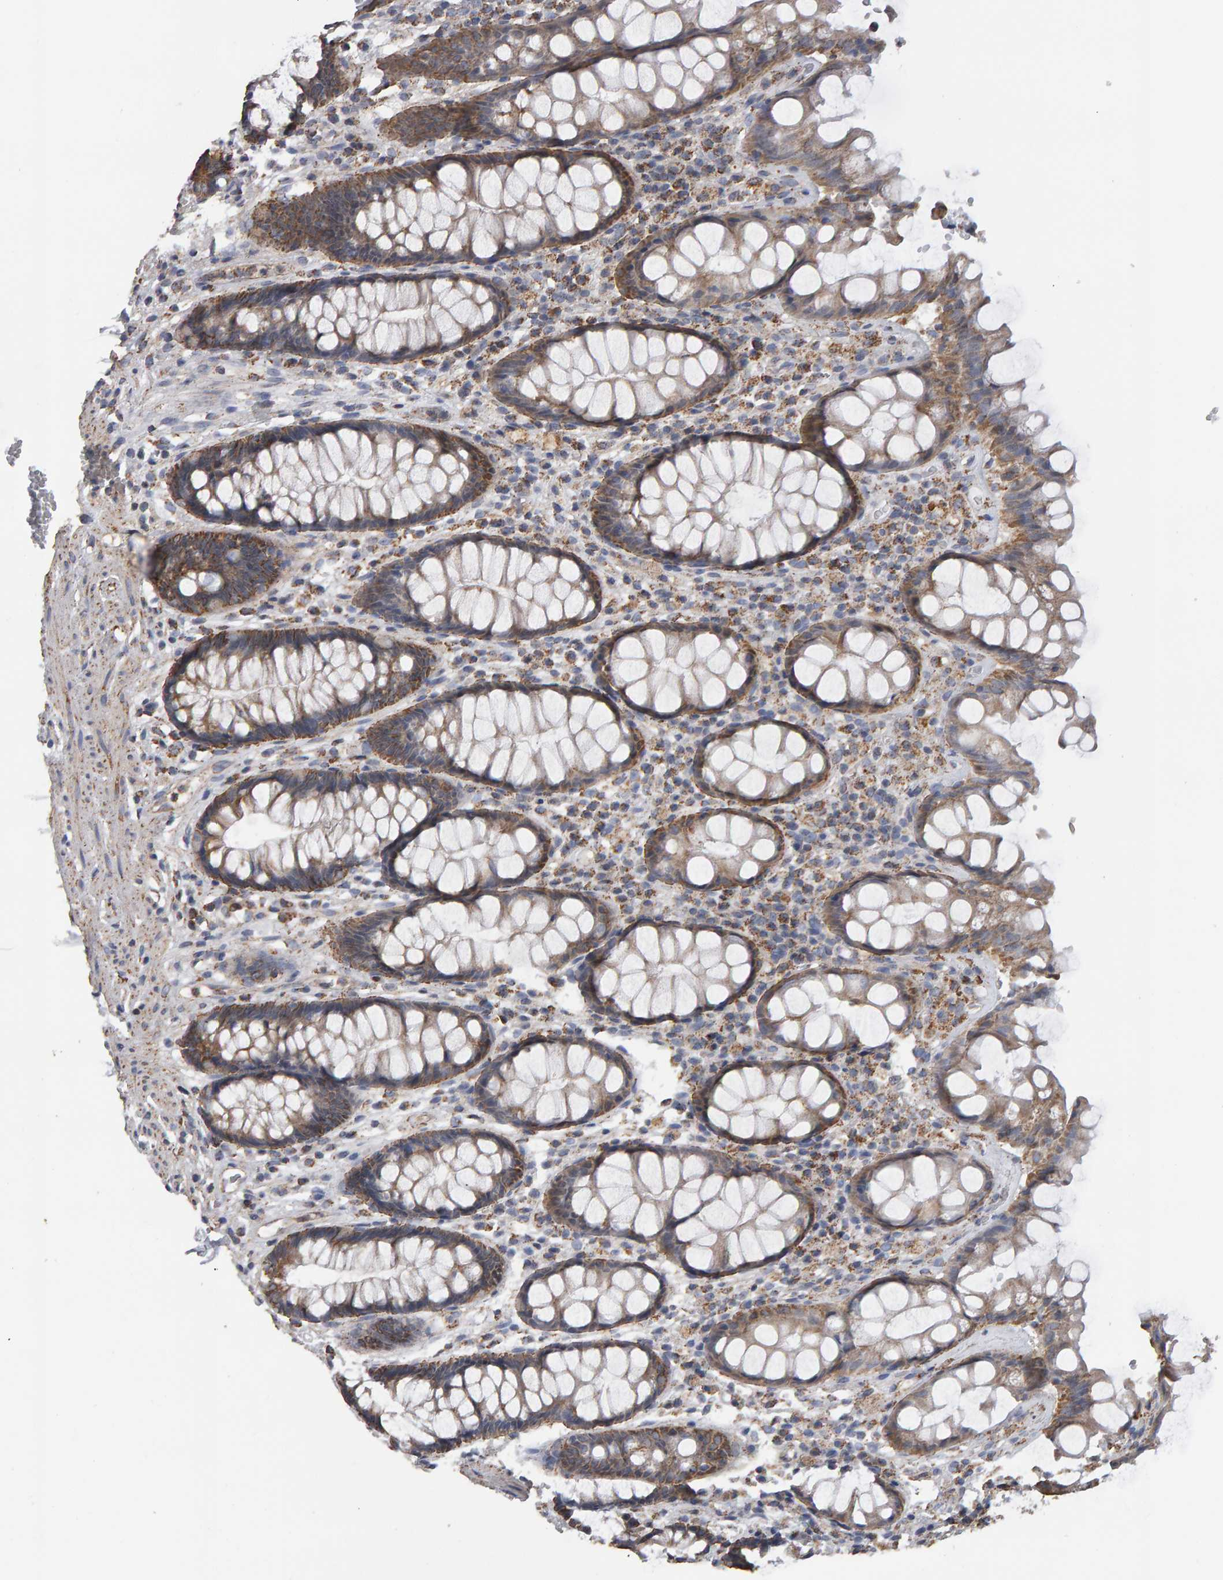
{"staining": {"intensity": "moderate", "quantity": ">75%", "location": "cytoplasmic/membranous"}, "tissue": "rectum", "cell_type": "Glandular cells", "image_type": "normal", "snomed": [{"axis": "morphology", "description": "Normal tissue, NOS"}, {"axis": "topography", "description": "Rectum"}], "caption": "DAB (3,3'-diaminobenzidine) immunohistochemical staining of unremarkable human rectum demonstrates moderate cytoplasmic/membranous protein staining in approximately >75% of glandular cells.", "gene": "TOM1L1", "patient": {"sex": "male", "age": 64}}